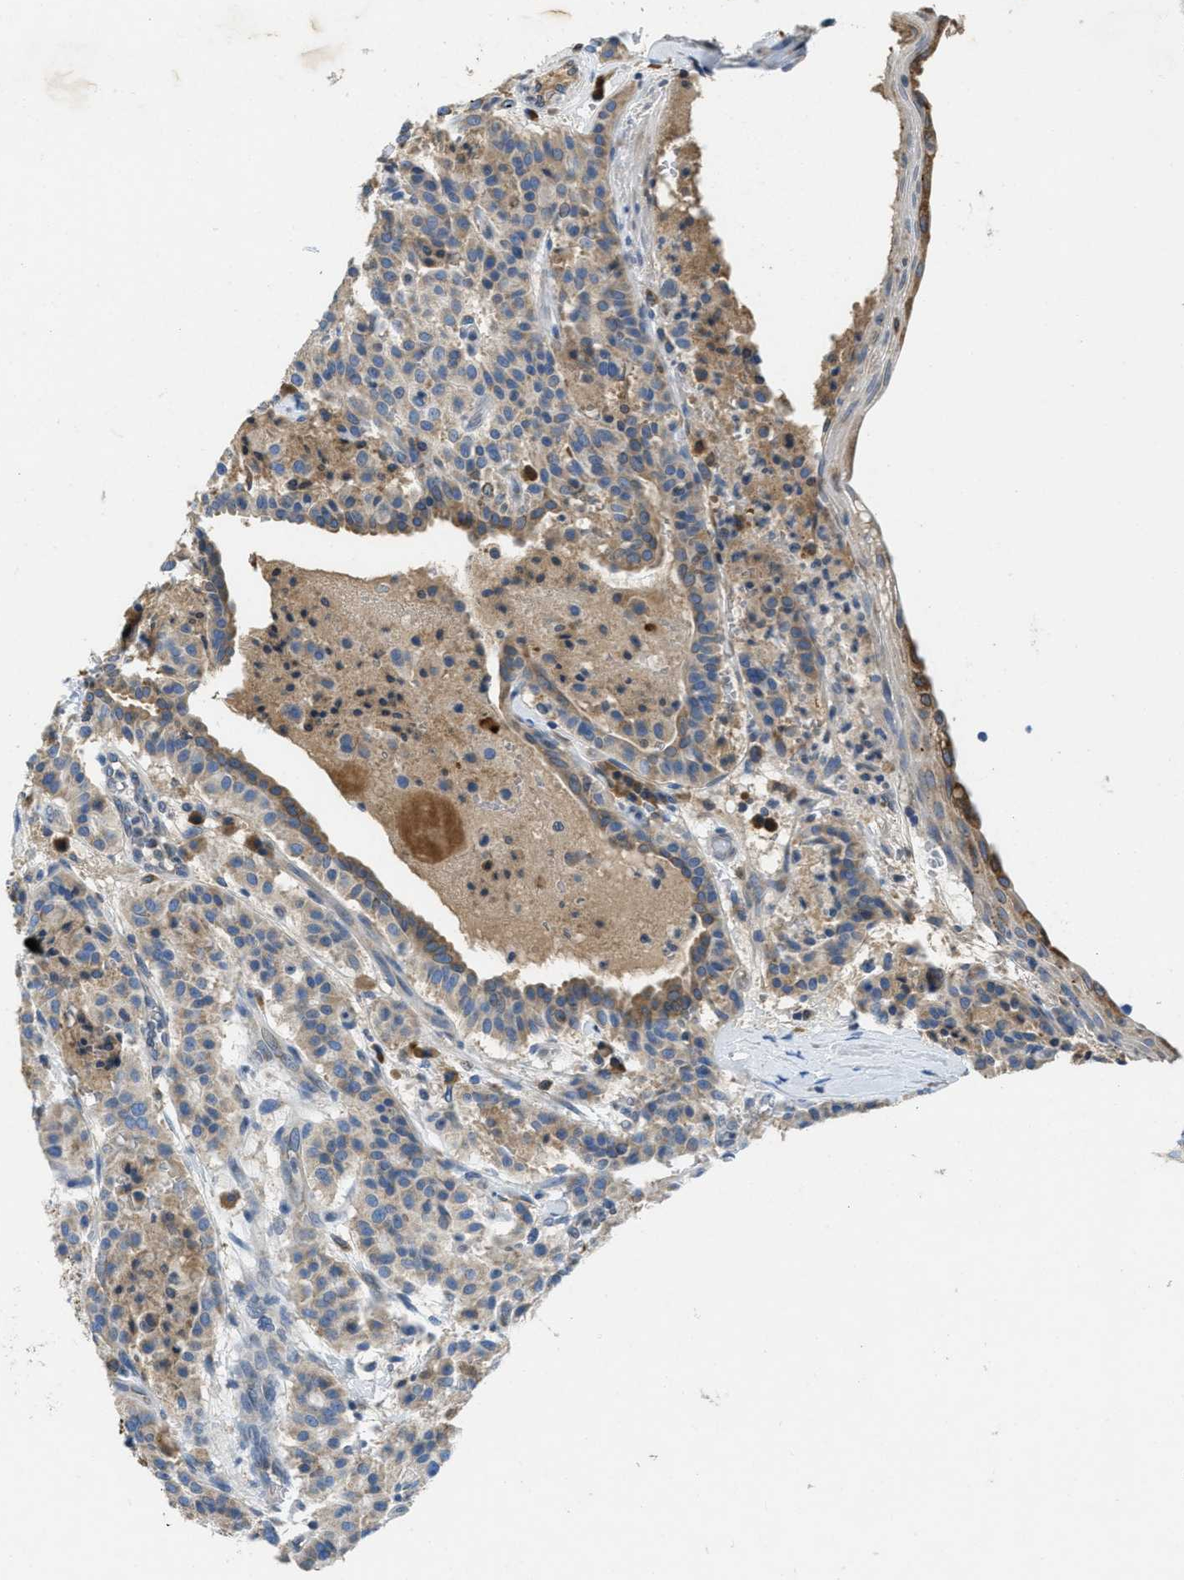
{"staining": {"intensity": "moderate", "quantity": "25%-75%", "location": "cytoplasmic/membranous"}, "tissue": "carcinoid", "cell_type": "Tumor cells", "image_type": "cancer", "snomed": [{"axis": "morphology", "description": "Carcinoid, malignant, NOS"}, {"axis": "topography", "description": "Lung"}], "caption": "A high-resolution photomicrograph shows immunohistochemistry (IHC) staining of malignant carcinoid, which demonstrates moderate cytoplasmic/membranous positivity in about 25%-75% of tumor cells.", "gene": "MPDU1", "patient": {"sex": "male", "age": 30}}